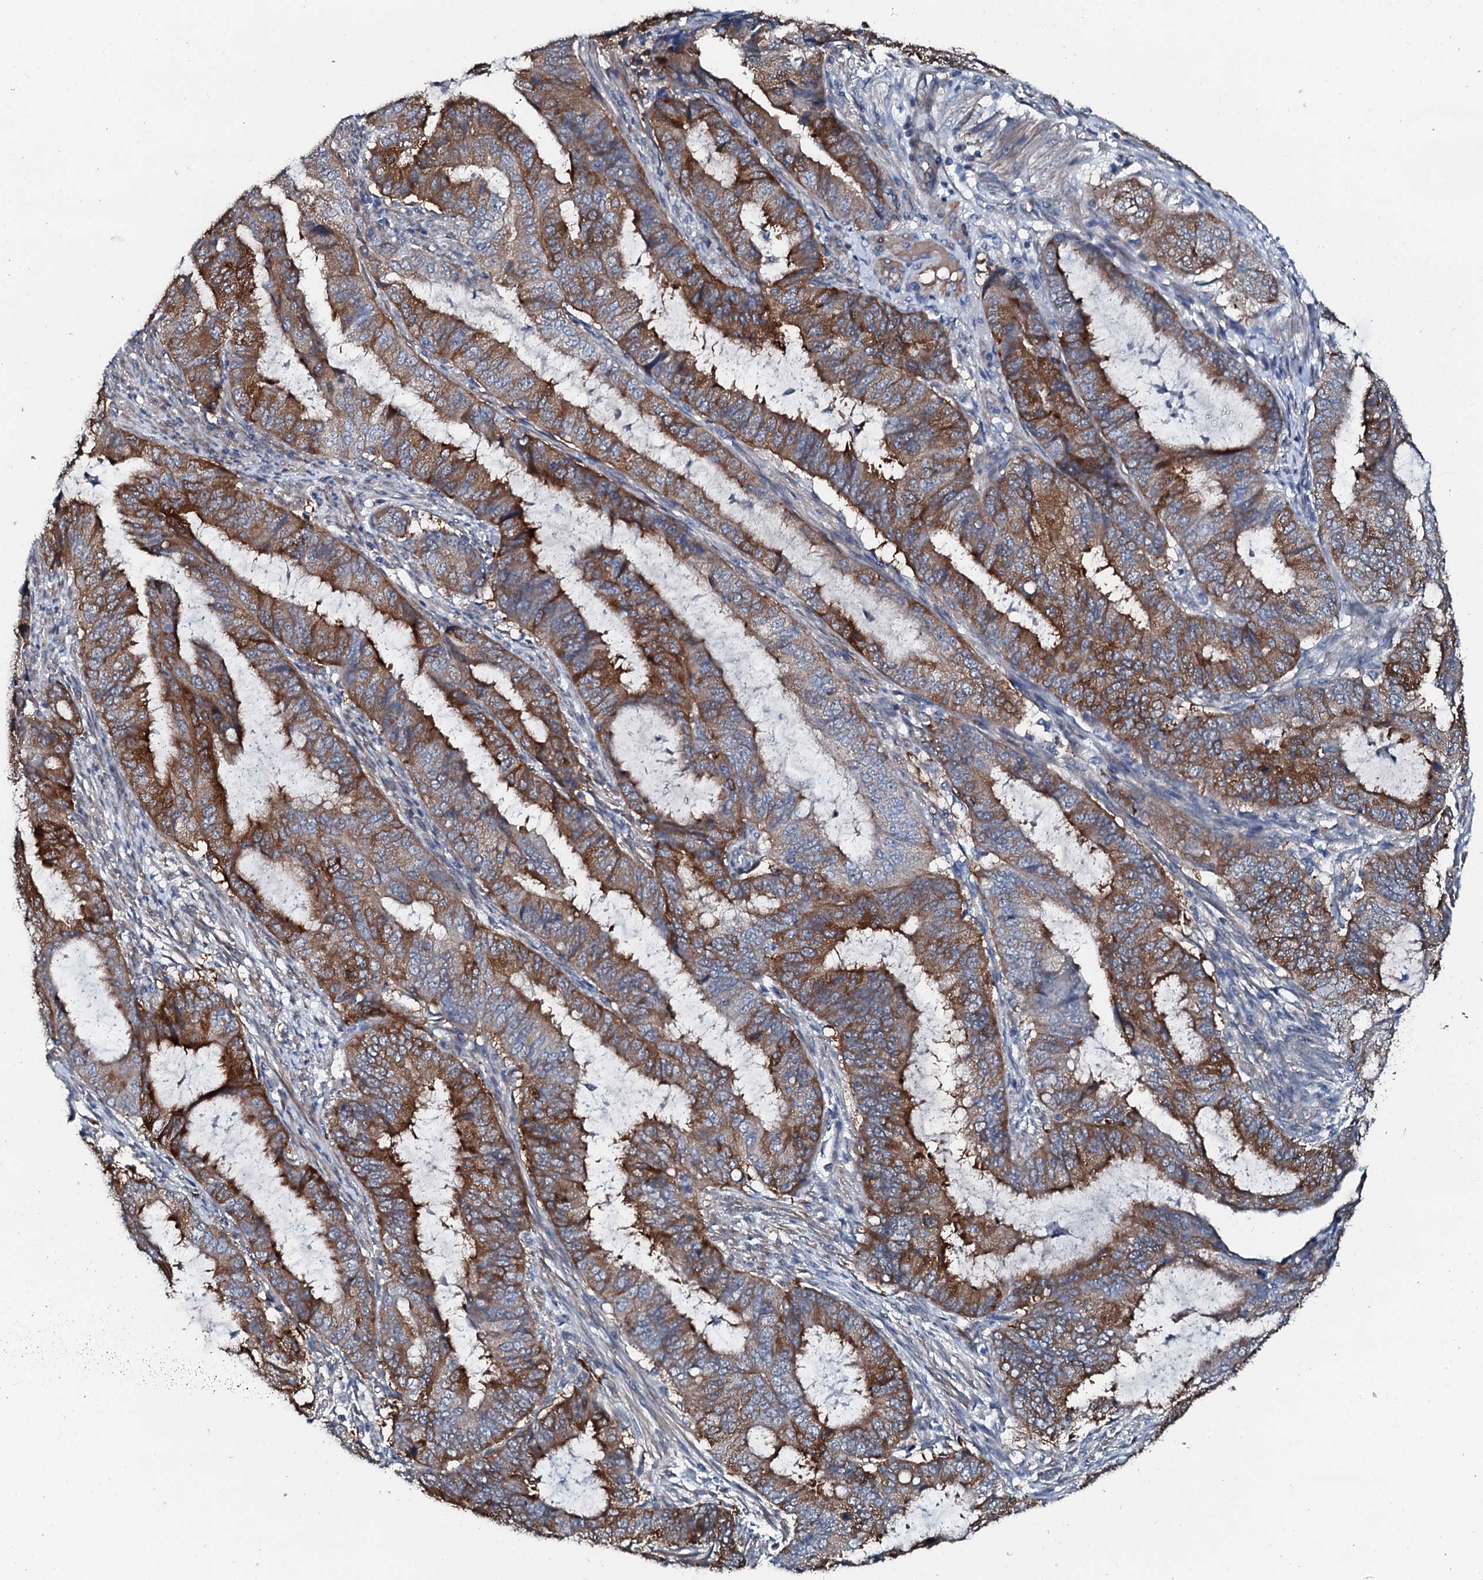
{"staining": {"intensity": "strong", "quantity": ">75%", "location": "cytoplasmic/membranous"}, "tissue": "endometrial cancer", "cell_type": "Tumor cells", "image_type": "cancer", "snomed": [{"axis": "morphology", "description": "Adenocarcinoma, NOS"}, {"axis": "topography", "description": "Endometrium"}], "caption": "An image showing strong cytoplasmic/membranous expression in about >75% of tumor cells in endometrial adenocarcinoma, as visualized by brown immunohistochemical staining.", "gene": "GFOD2", "patient": {"sex": "female", "age": 51}}